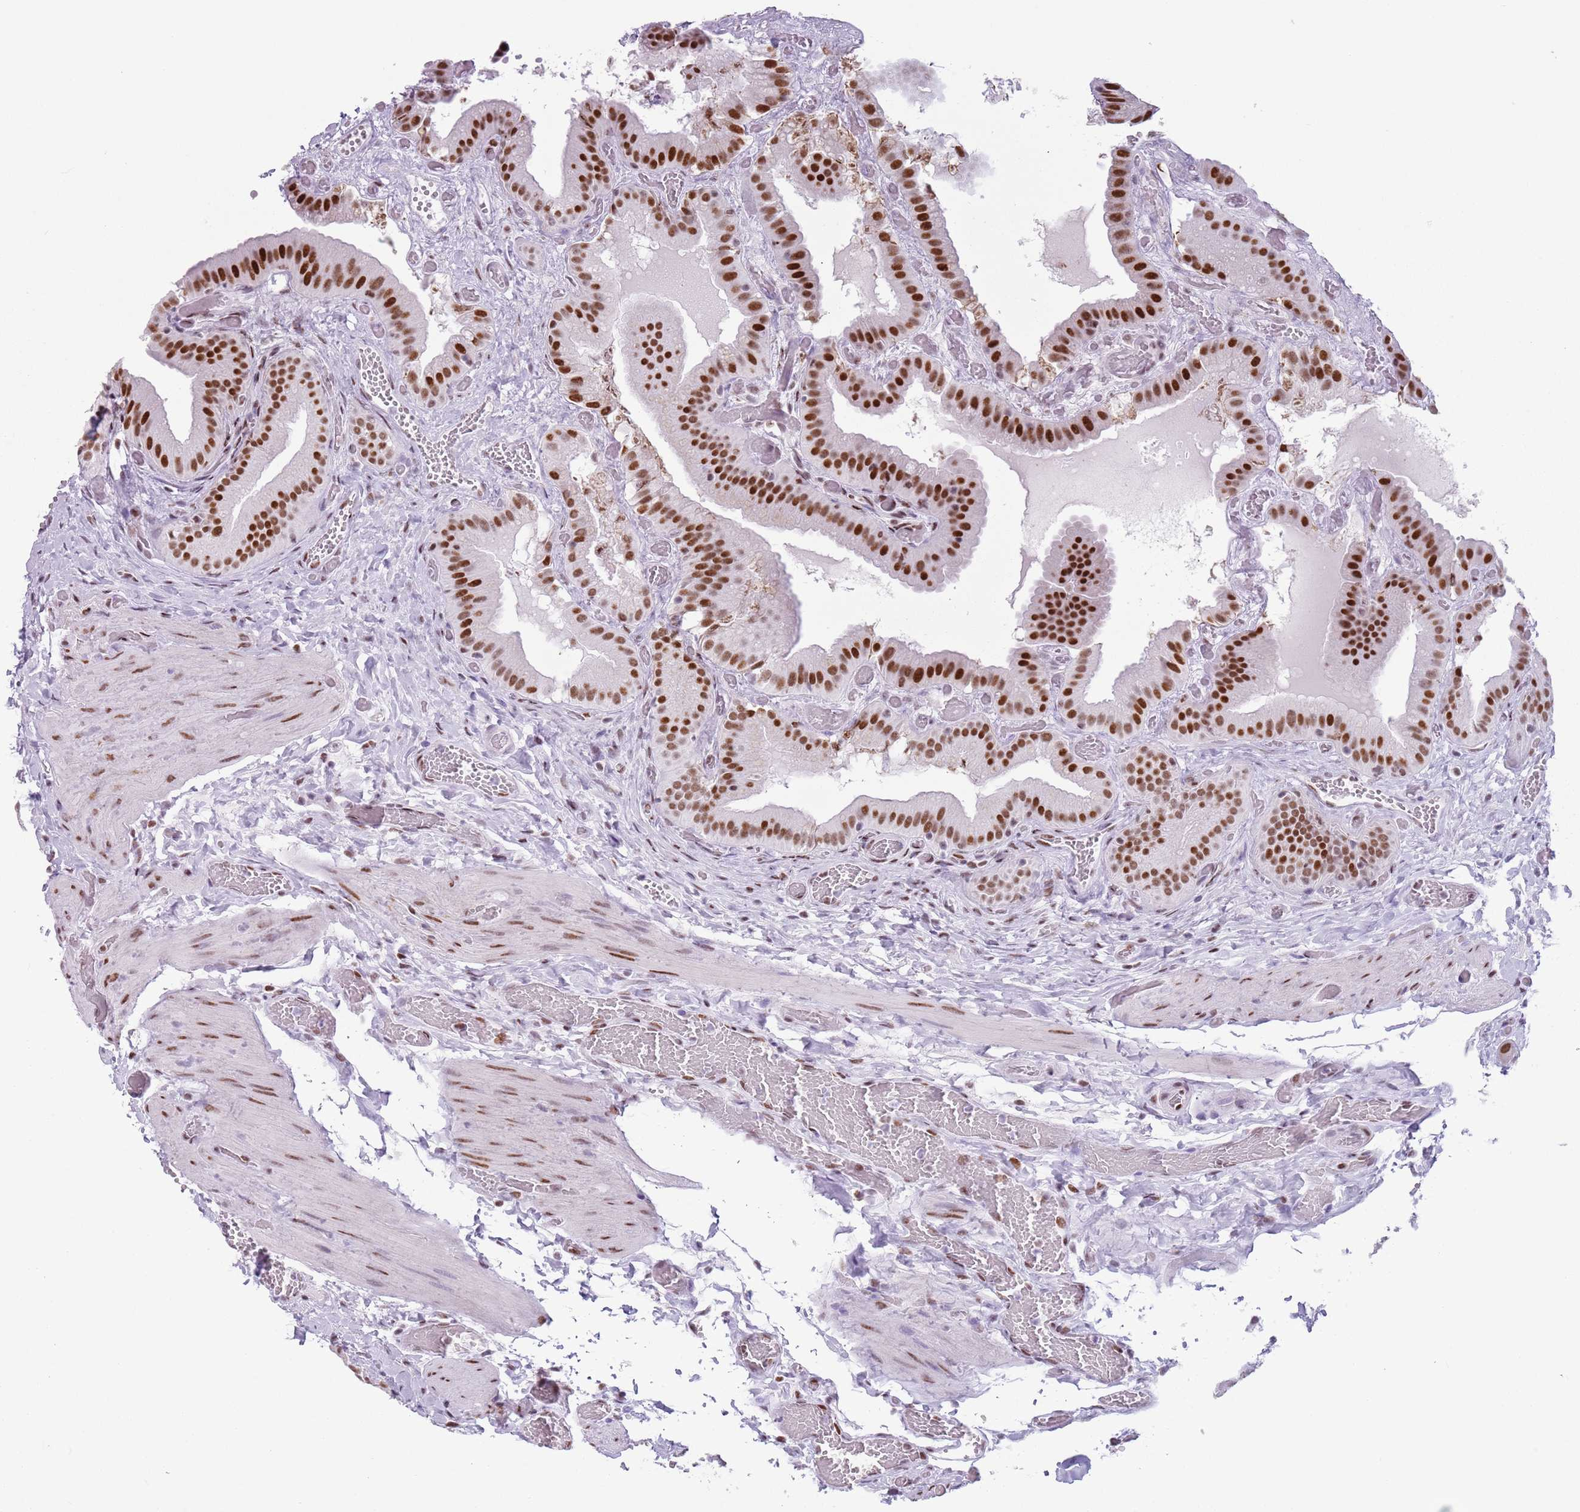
{"staining": {"intensity": "strong", "quantity": ">75%", "location": "nuclear"}, "tissue": "gallbladder", "cell_type": "Glandular cells", "image_type": "normal", "snomed": [{"axis": "morphology", "description": "Normal tissue, NOS"}, {"axis": "topography", "description": "Gallbladder"}], "caption": "Human gallbladder stained for a protein (brown) exhibits strong nuclear positive positivity in about >75% of glandular cells.", "gene": "FAM104B", "patient": {"sex": "female", "age": 64}}